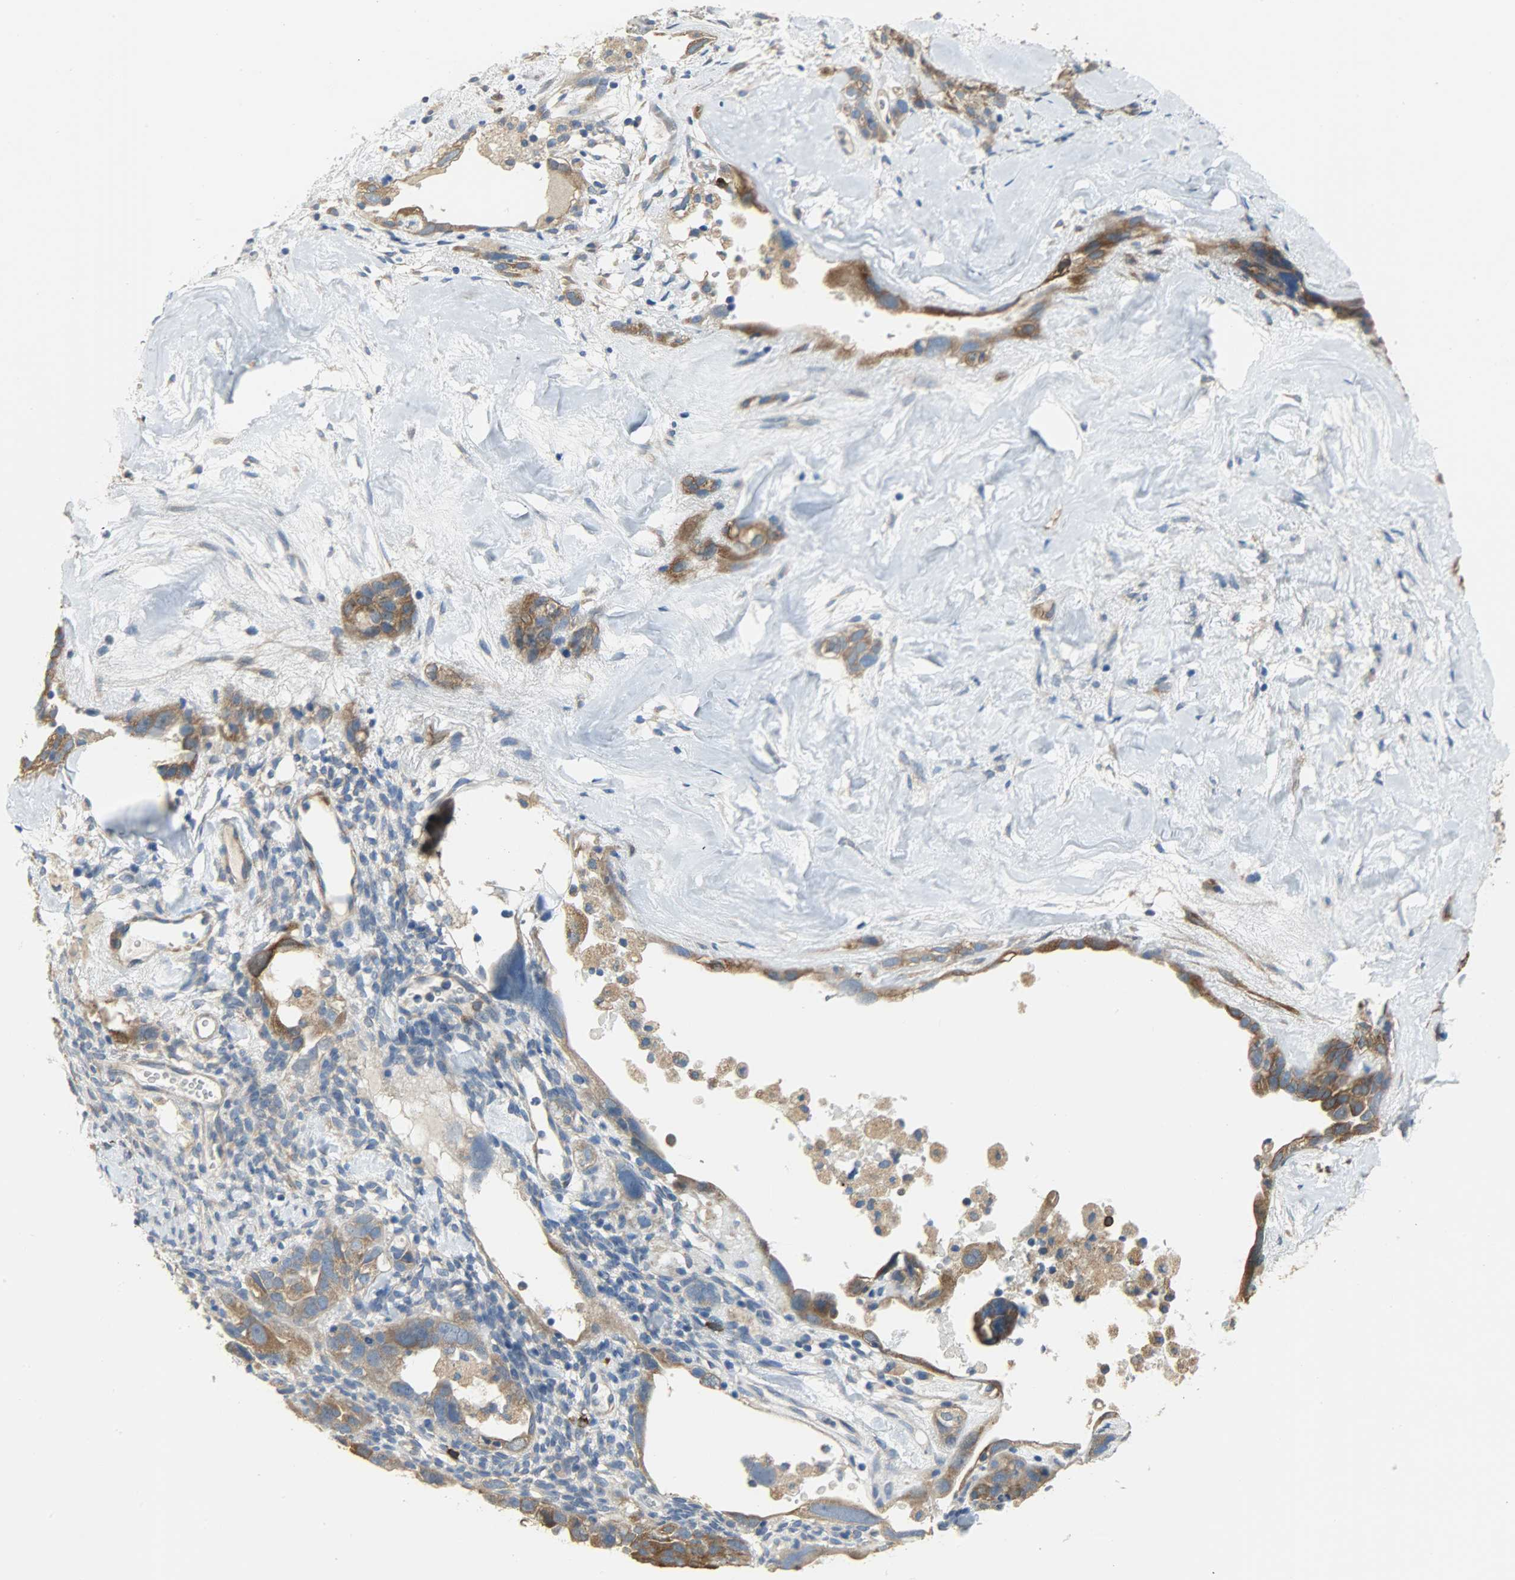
{"staining": {"intensity": "strong", "quantity": ">75%", "location": "cytoplasmic/membranous"}, "tissue": "ovarian cancer", "cell_type": "Tumor cells", "image_type": "cancer", "snomed": [{"axis": "morphology", "description": "Cystadenocarcinoma, serous, NOS"}, {"axis": "topography", "description": "Ovary"}], "caption": "The image displays a brown stain indicating the presence of a protein in the cytoplasmic/membranous of tumor cells in ovarian cancer.", "gene": "C1orf198", "patient": {"sex": "female", "age": 66}}